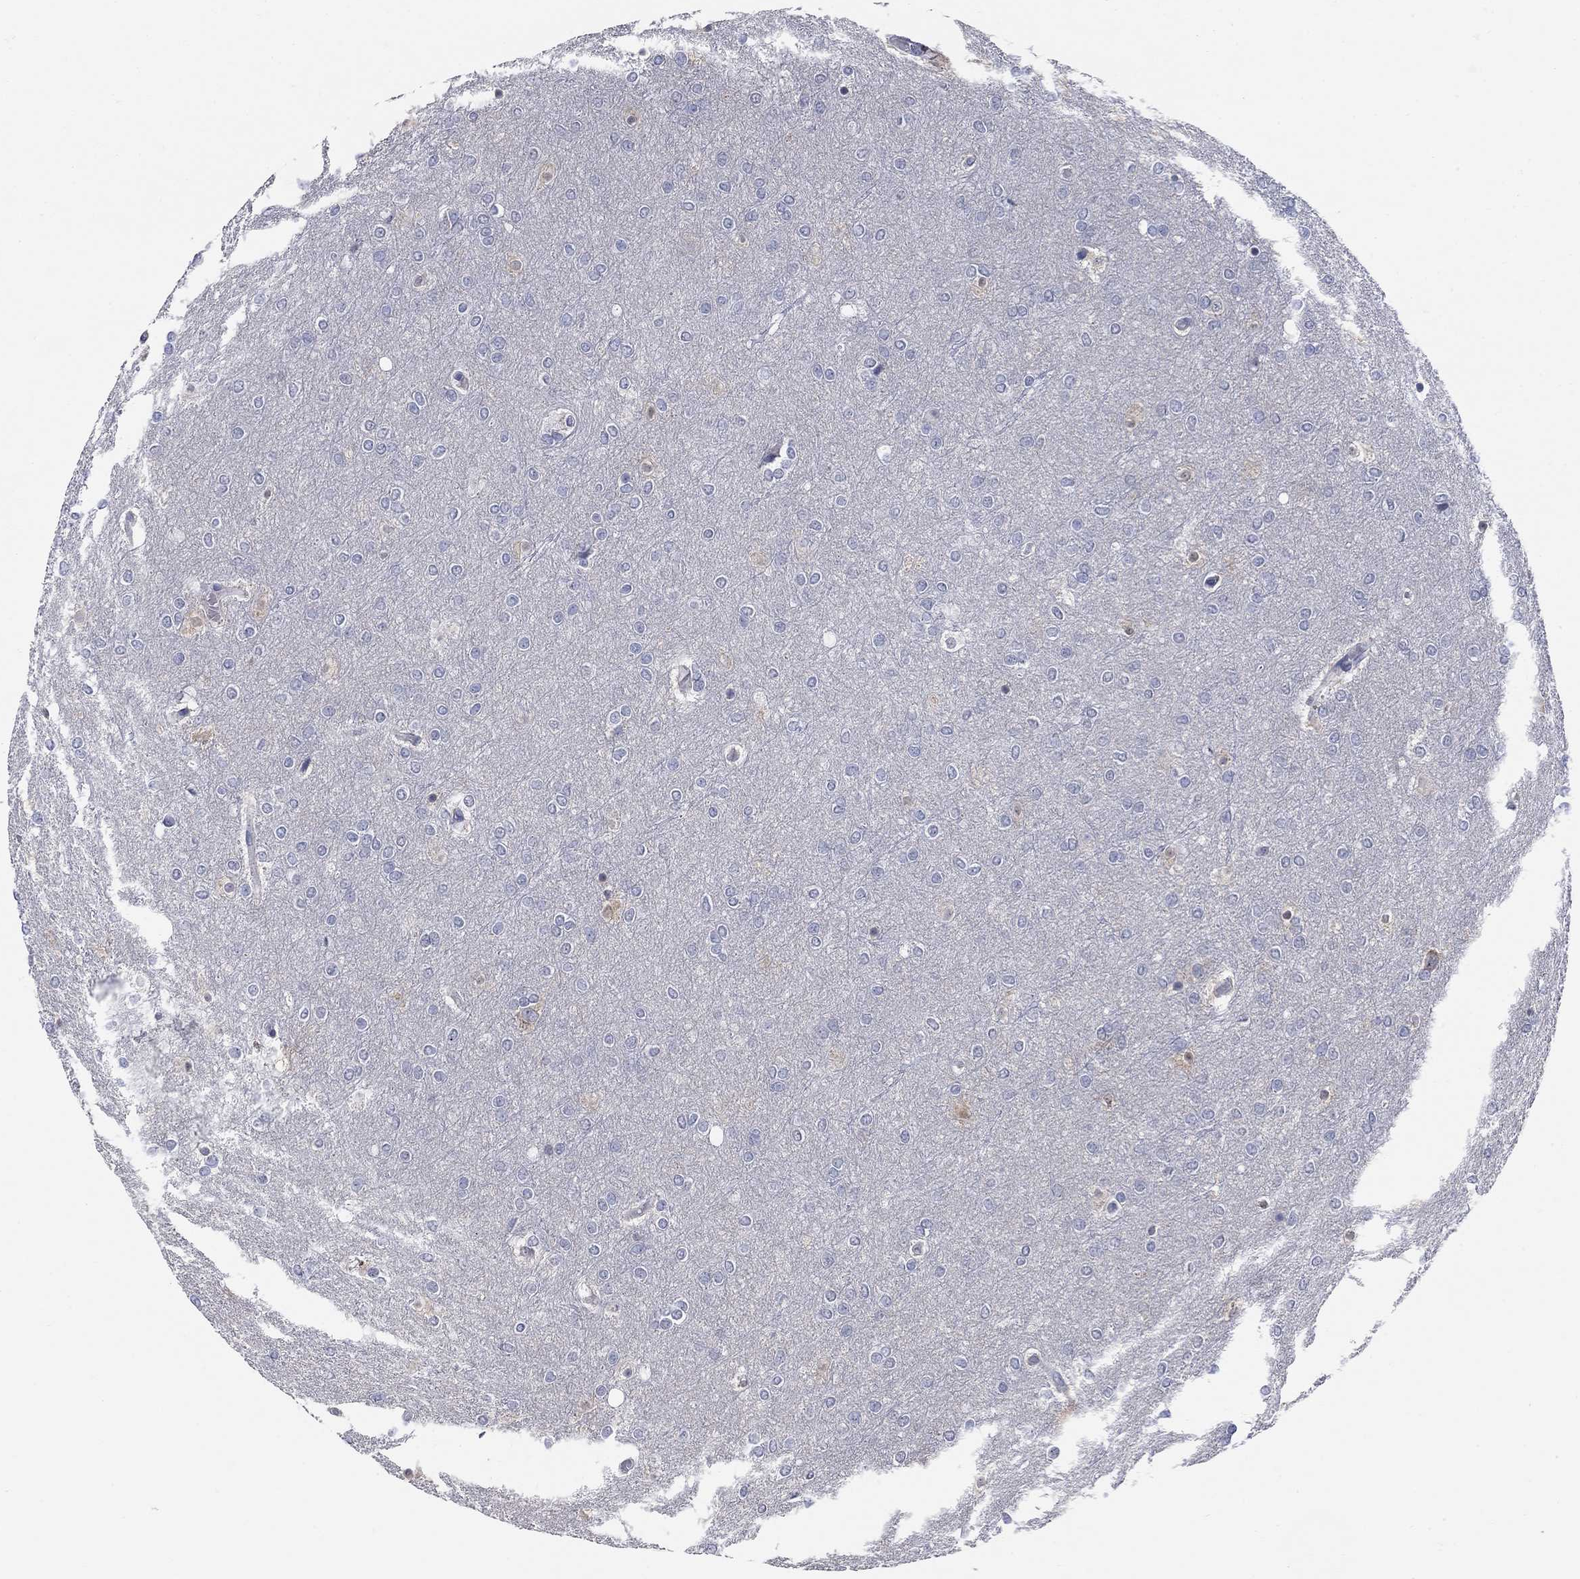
{"staining": {"intensity": "weak", "quantity": "<25%", "location": "cytoplasmic/membranous"}, "tissue": "glioma", "cell_type": "Tumor cells", "image_type": "cancer", "snomed": [{"axis": "morphology", "description": "Glioma, malignant, High grade"}, {"axis": "topography", "description": "Brain"}], "caption": "The image exhibits no staining of tumor cells in glioma. (DAB (3,3'-diaminobenzidine) IHC visualized using brightfield microscopy, high magnification).", "gene": "WASF3", "patient": {"sex": "female", "age": 61}}